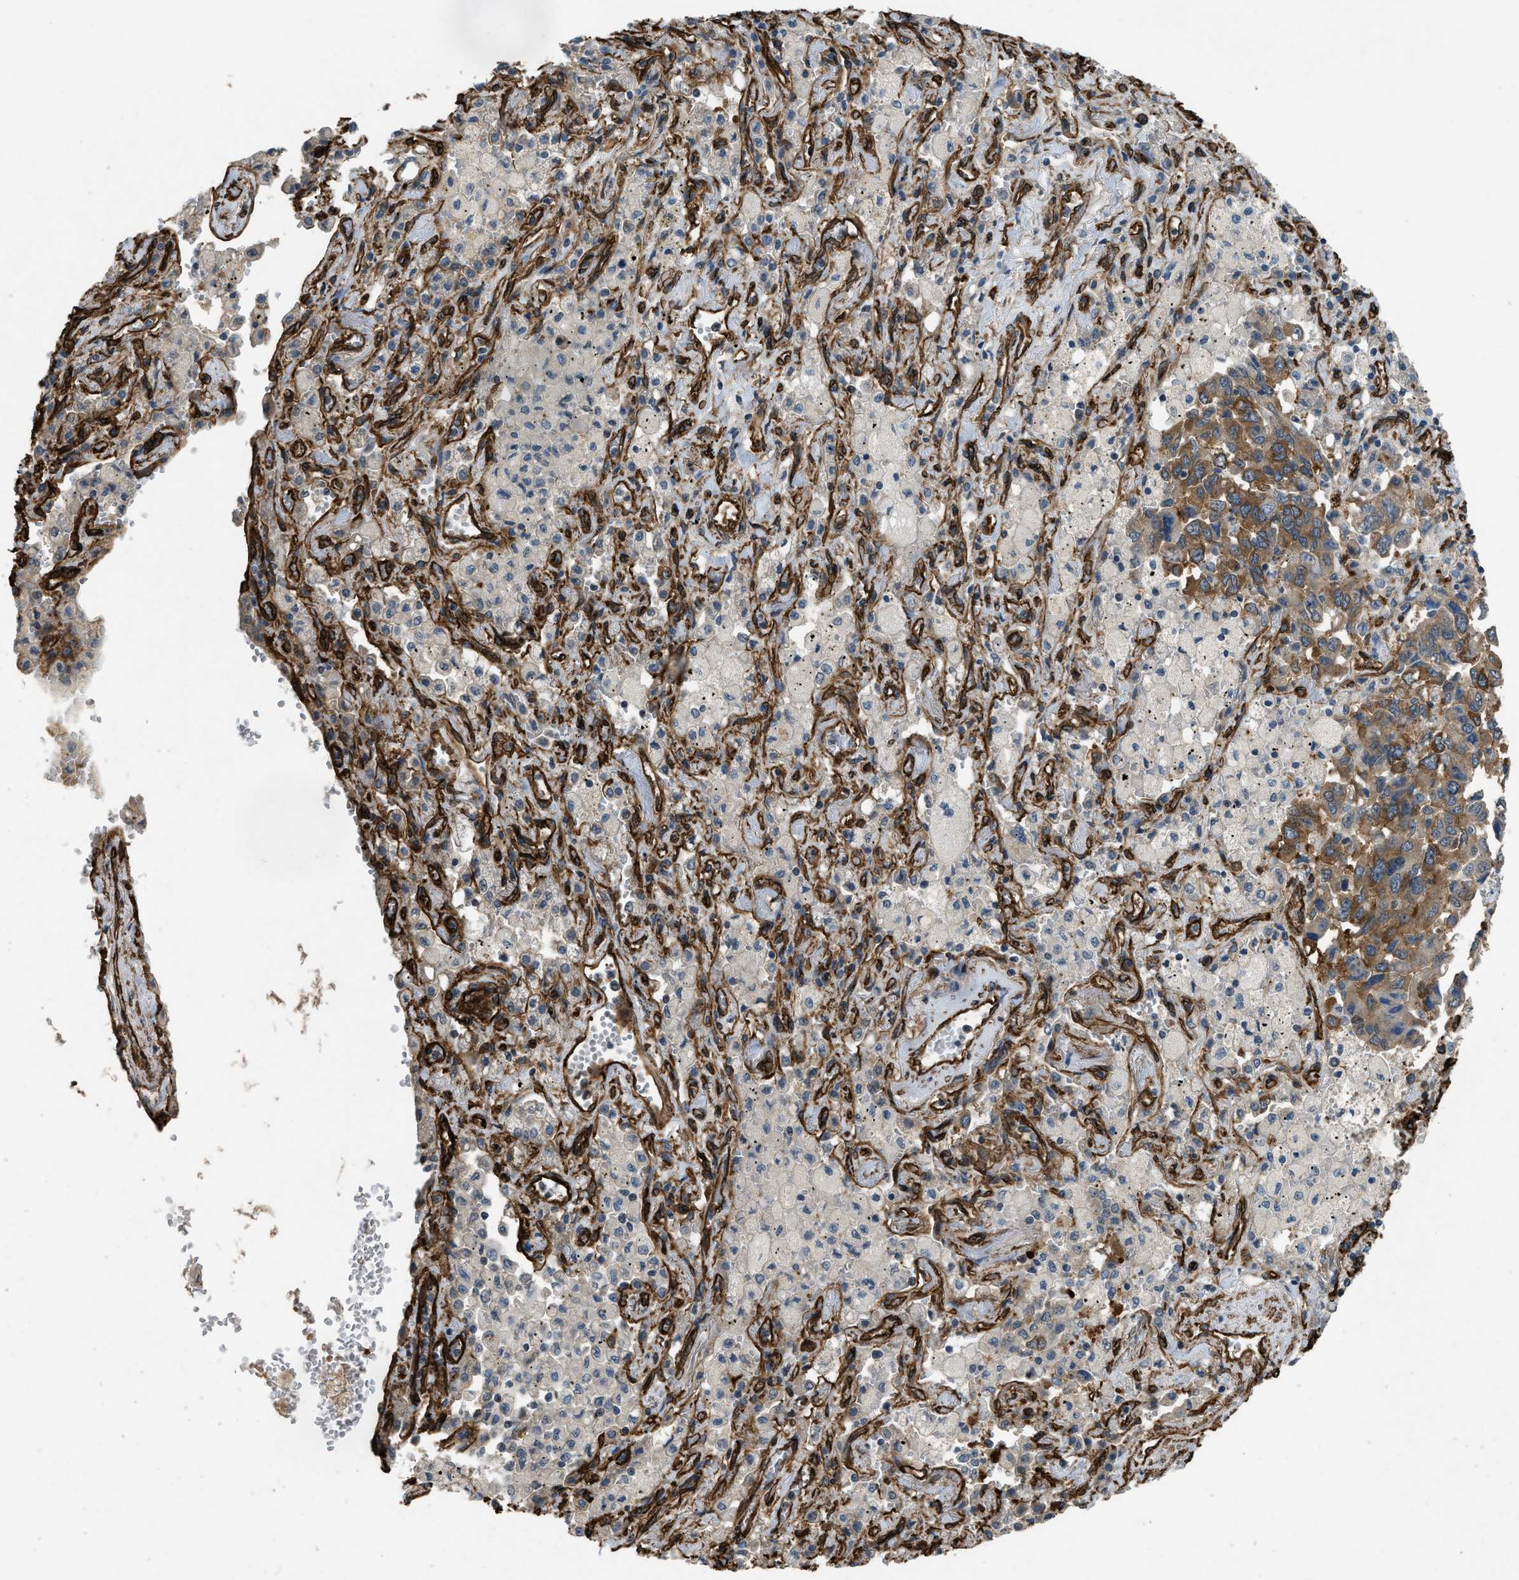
{"staining": {"intensity": "moderate", "quantity": ">75%", "location": "cytoplasmic/membranous"}, "tissue": "lung cancer", "cell_type": "Tumor cells", "image_type": "cancer", "snomed": [{"axis": "morphology", "description": "Adenocarcinoma, NOS"}, {"axis": "topography", "description": "Lung"}], "caption": "An immunohistochemistry image of tumor tissue is shown. Protein staining in brown labels moderate cytoplasmic/membranous positivity in lung cancer (adenocarcinoma) within tumor cells.", "gene": "NMB", "patient": {"sex": "female", "age": 65}}